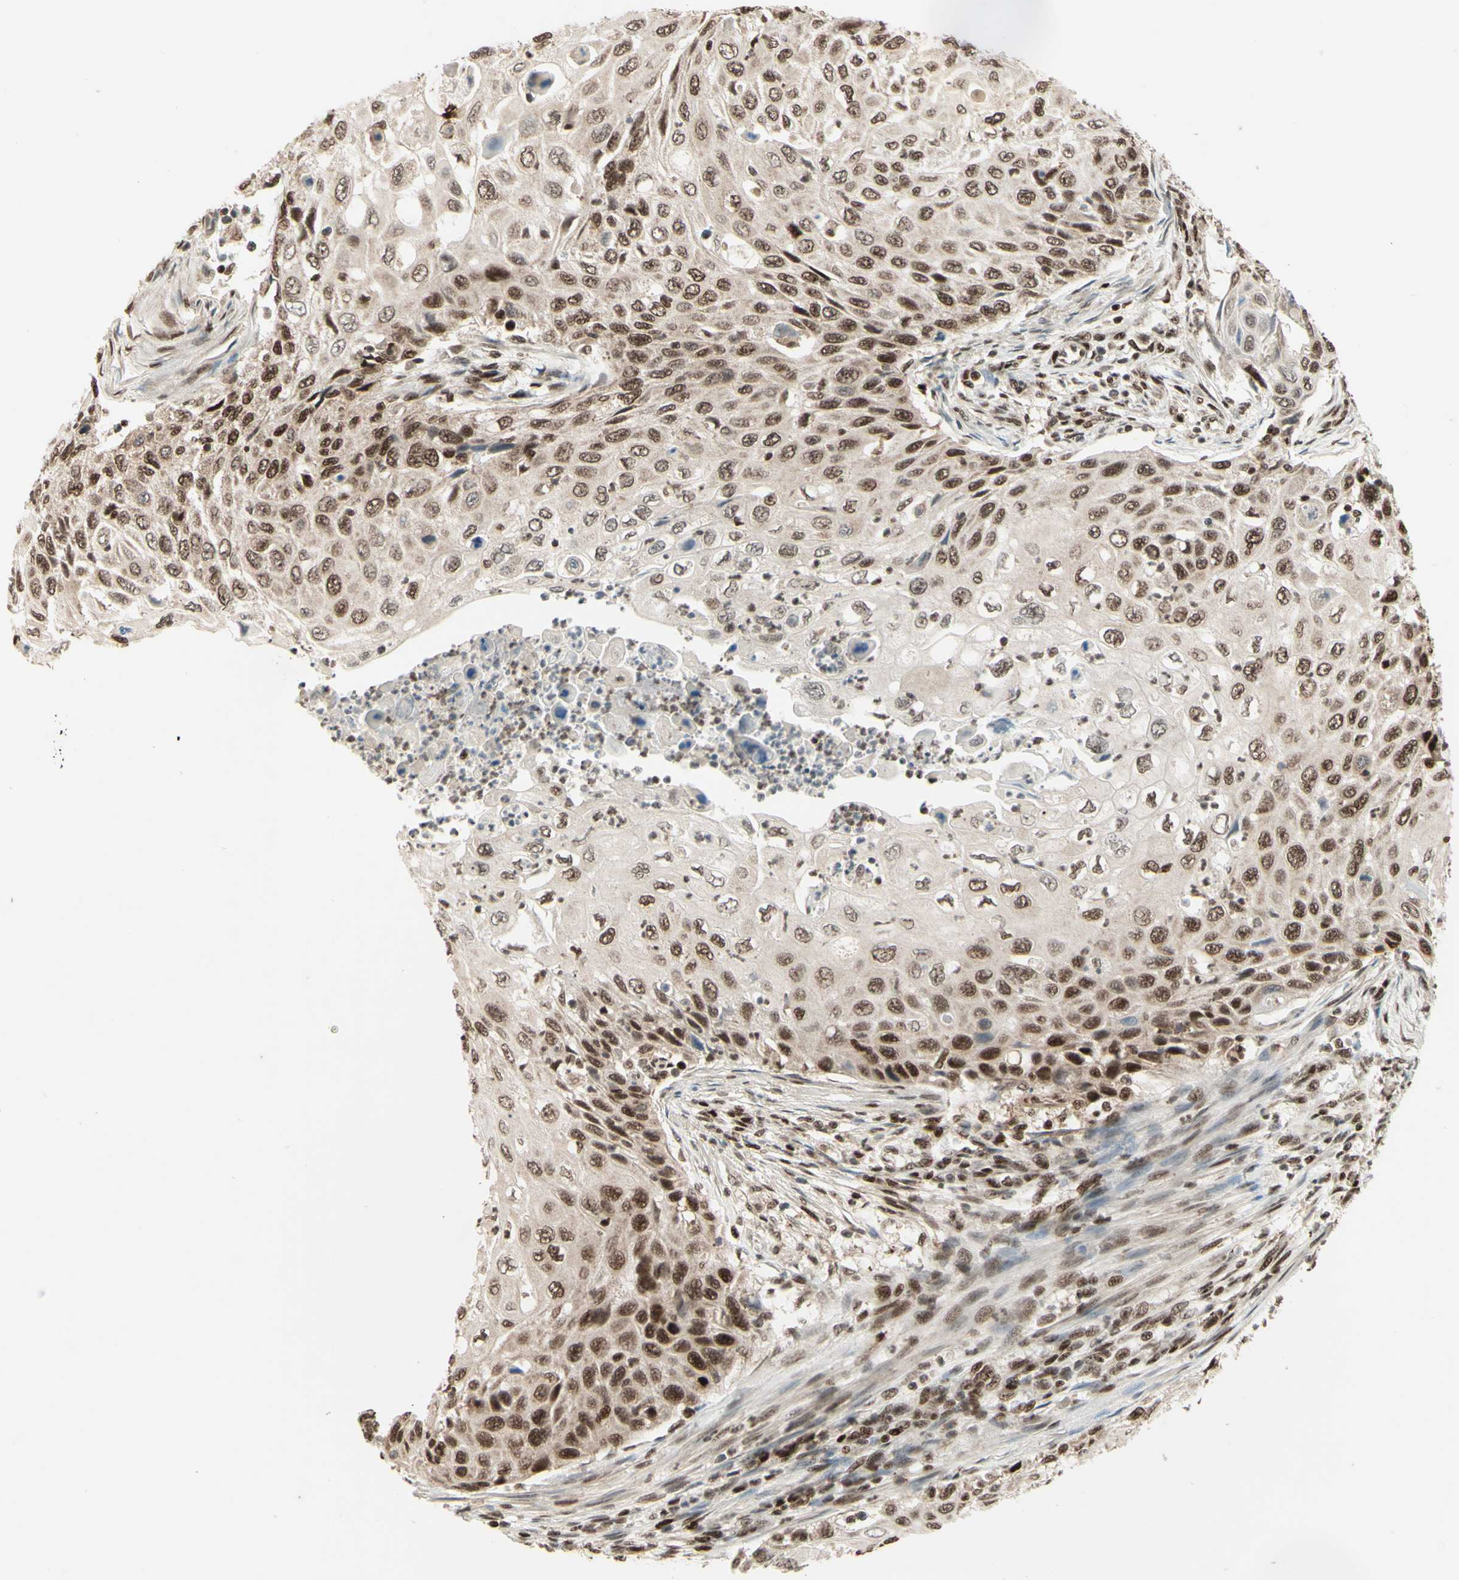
{"staining": {"intensity": "moderate", "quantity": "25%-75%", "location": "nuclear"}, "tissue": "cervical cancer", "cell_type": "Tumor cells", "image_type": "cancer", "snomed": [{"axis": "morphology", "description": "Squamous cell carcinoma, NOS"}, {"axis": "topography", "description": "Cervix"}], "caption": "Moderate nuclear positivity for a protein is seen in about 25%-75% of tumor cells of cervical cancer using IHC.", "gene": "NR3C1", "patient": {"sex": "female", "age": 70}}